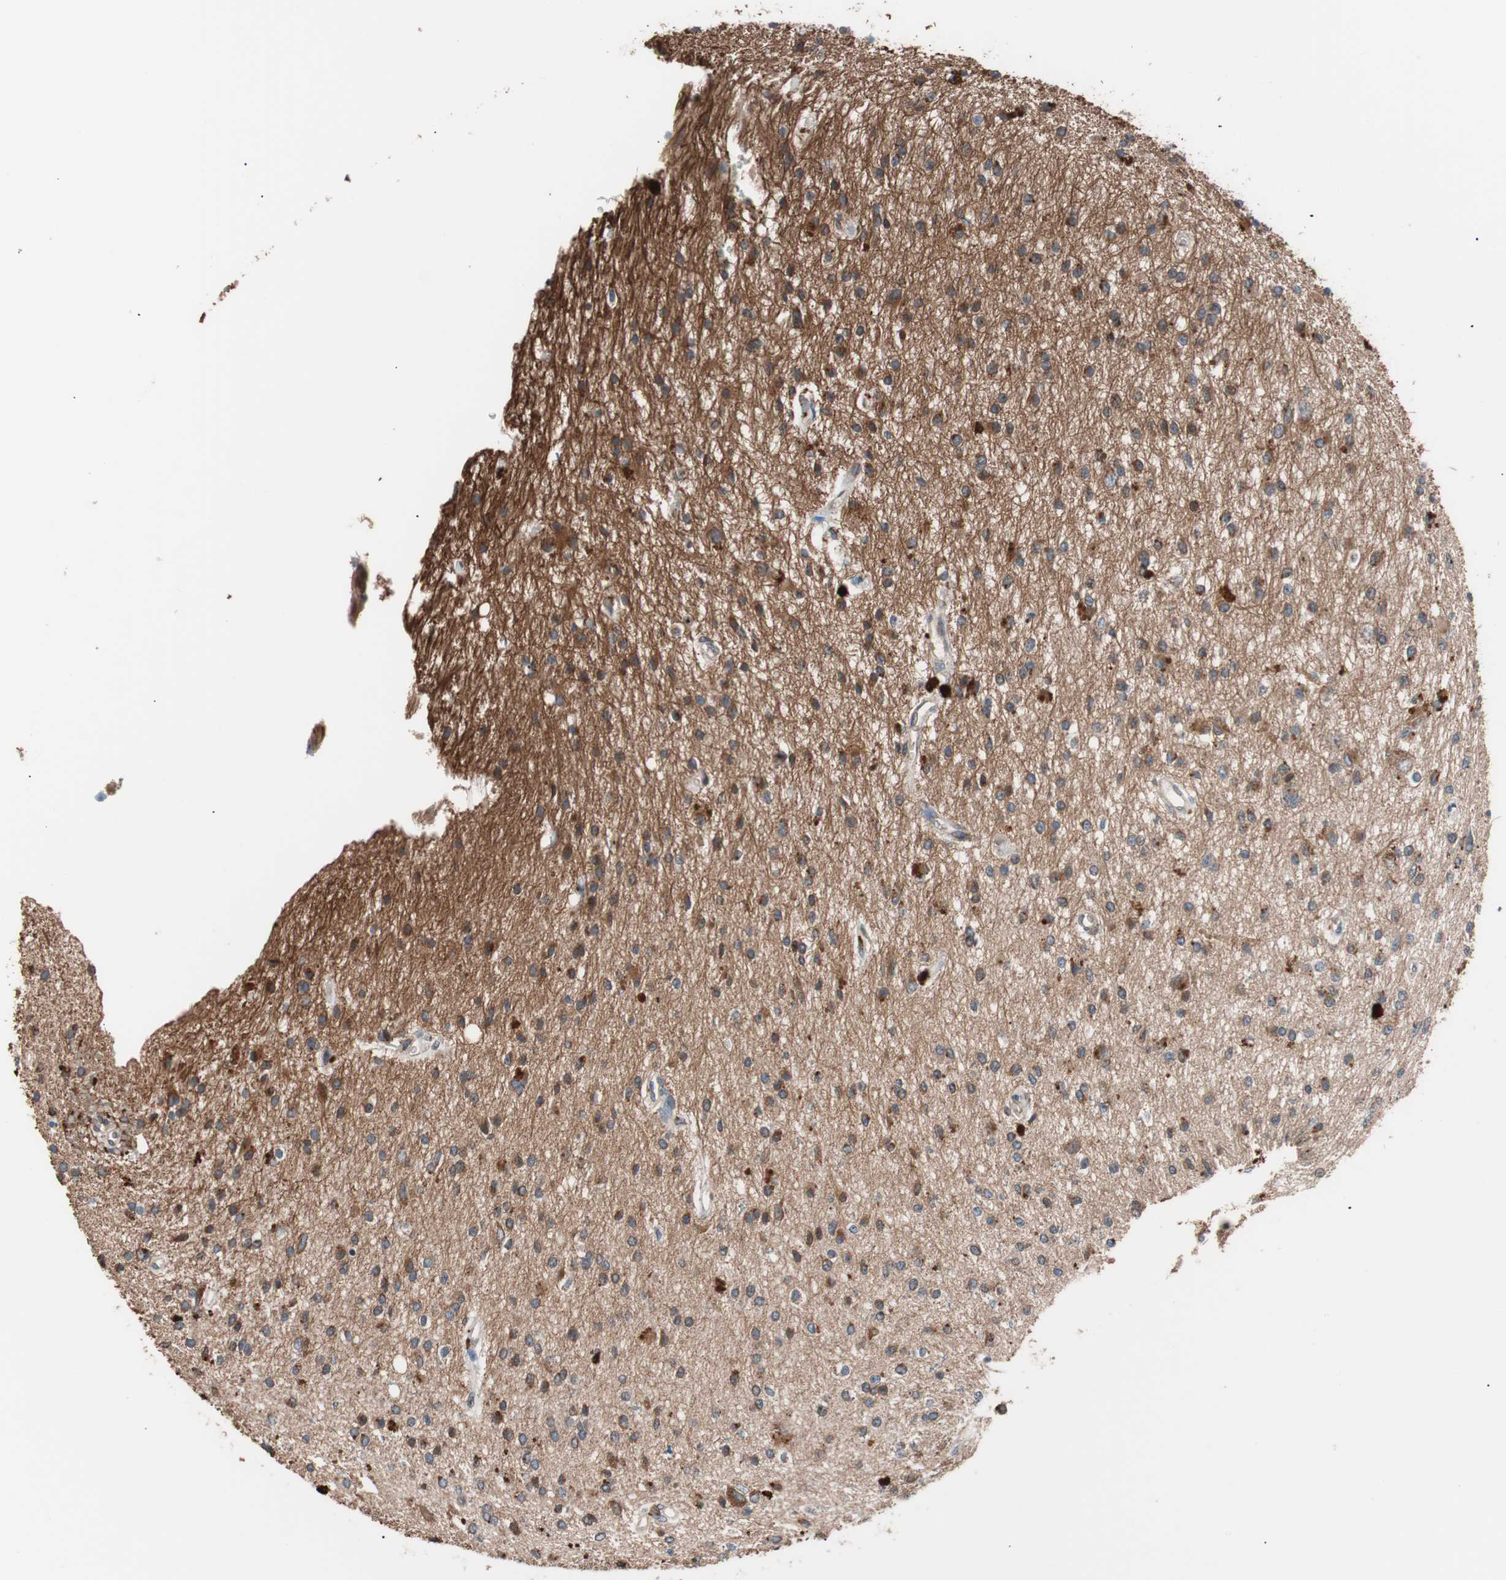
{"staining": {"intensity": "moderate", "quantity": ">75%", "location": "cytoplasmic/membranous"}, "tissue": "glioma", "cell_type": "Tumor cells", "image_type": "cancer", "snomed": [{"axis": "morphology", "description": "Glioma, malignant, High grade"}, {"axis": "topography", "description": "Brain"}], "caption": "Immunohistochemical staining of human glioma shows medium levels of moderate cytoplasmic/membranous expression in about >75% of tumor cells.", "gene": "GLYCTK", "patient": {"sex": "male", "age": 47}}